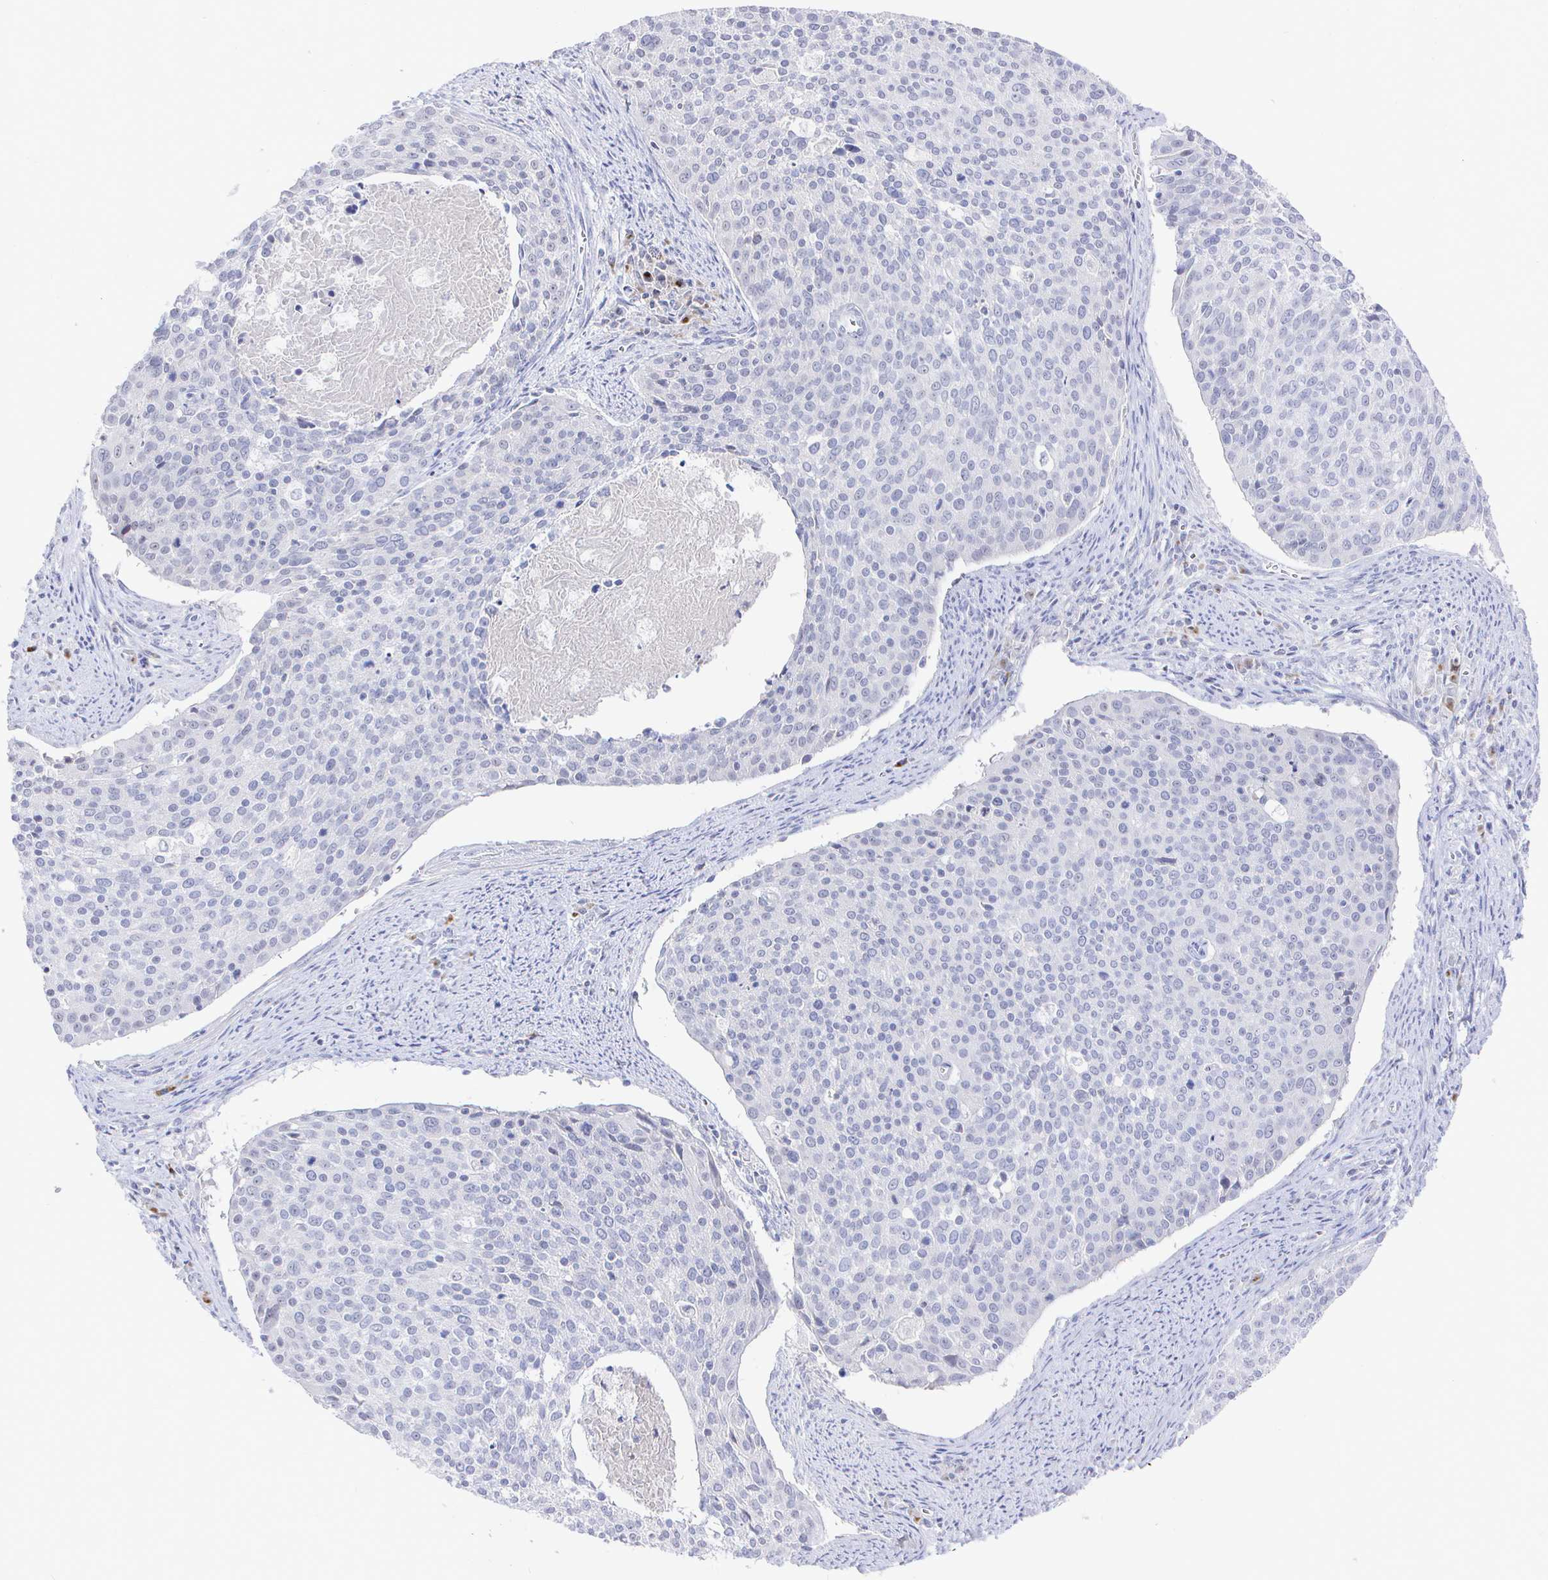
{"staining": {"intensity": "negative", "quantity": "none", "location": "none"}, "tissue": "cervical cancer", "cell_type": "Tumor cells", "image_type": "cancer", "snomed": [{"axis": "morphology", "description": "Squamous cell carcinoma, NOS"}, {"axis": "topography", "description": "Cervix"}], "caption": "The IHC histopathology image has no significant positivity in tumor cells of squamous cell carcinoma (cervical) tissue.", "gene": "LRRC23", "patient": {"sex": "female", "age": 39}}